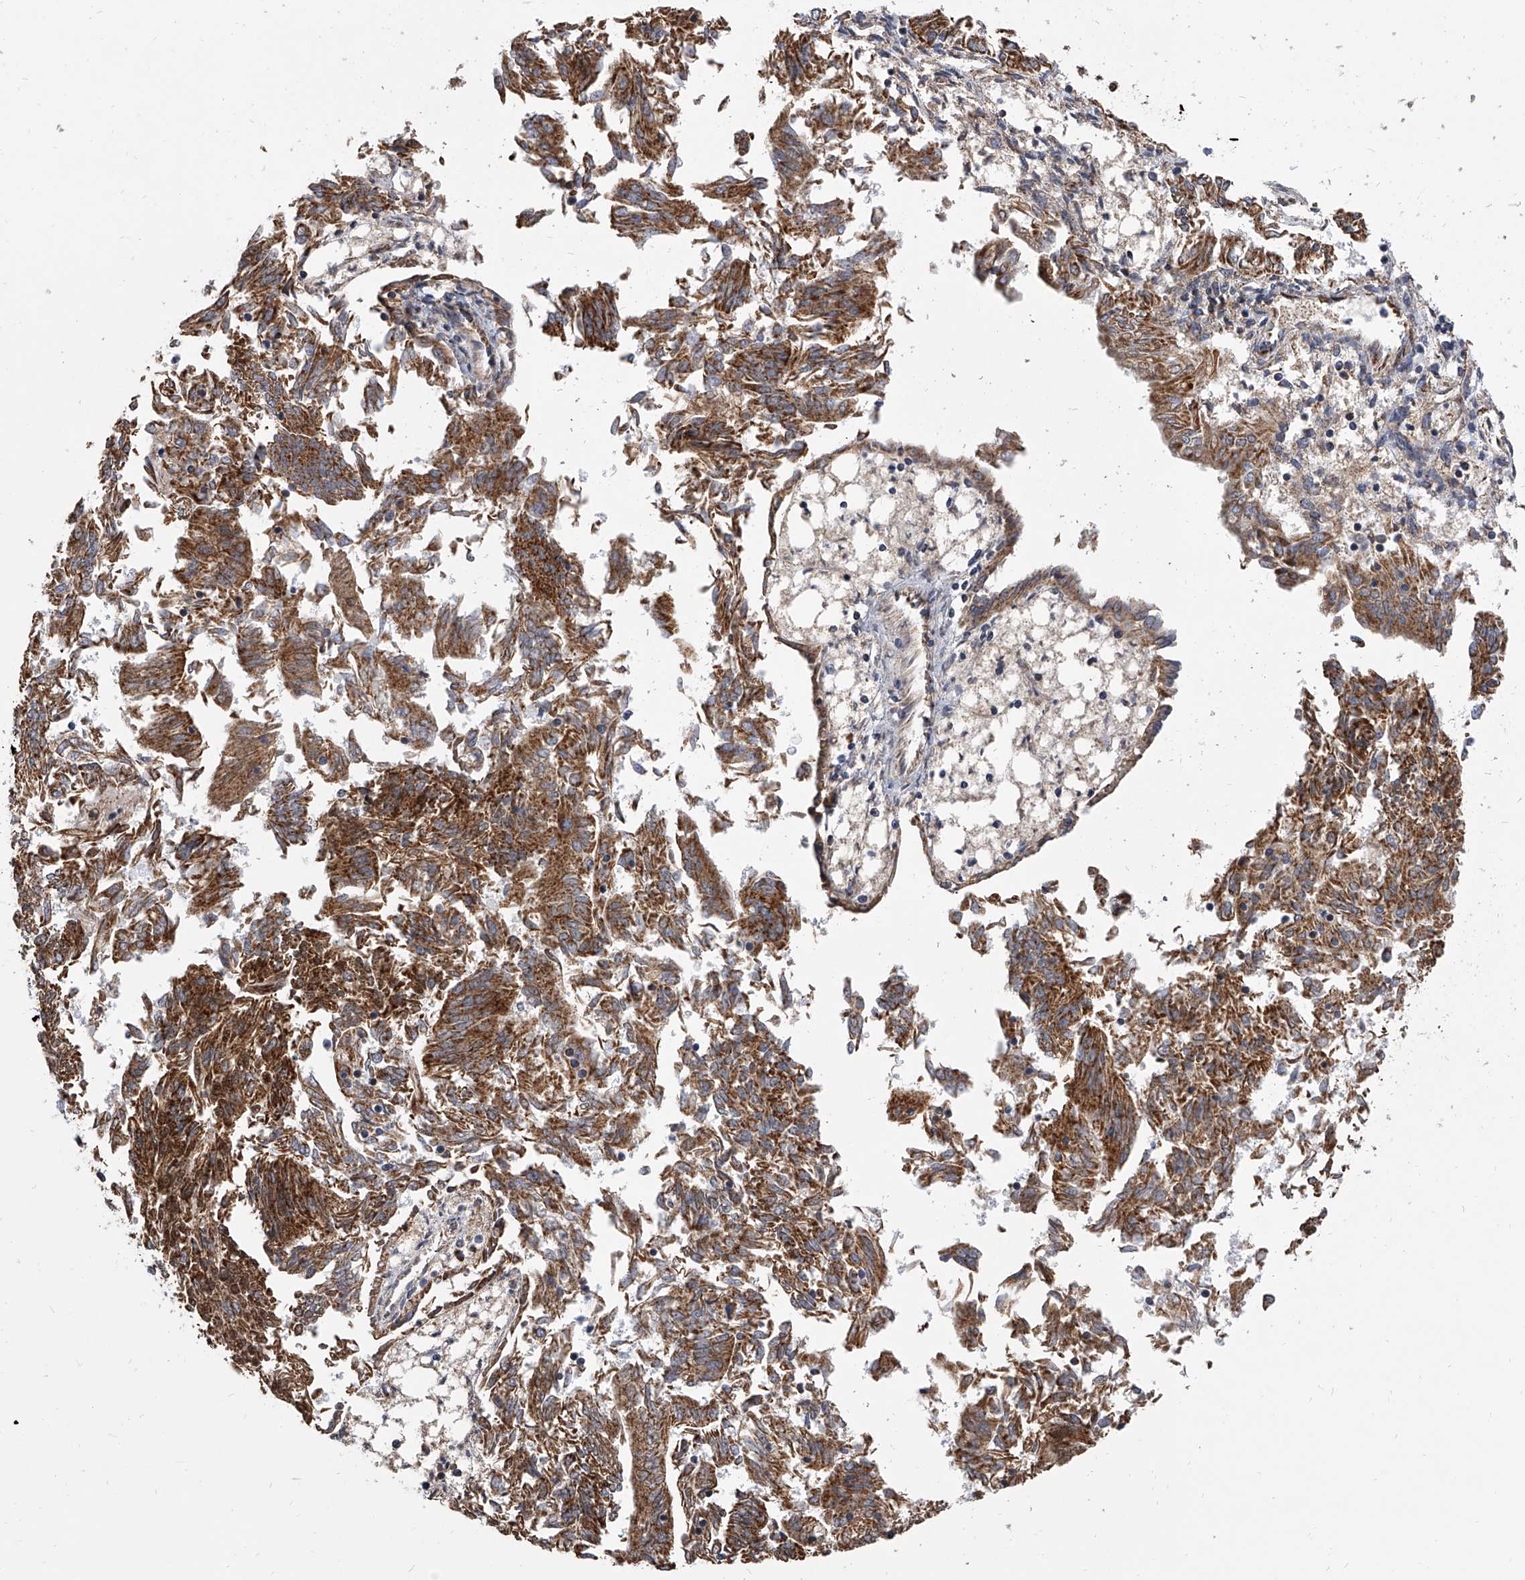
{"staining": {"intensity": "strong", "quantity": ">75%", "location": "cytoplasmic/membranous"}, "tissue": "endometrial cancer", "cell_type": "Tumor cells", "image_type": "cancer", "snomed": [{"axis": "morphology", "description": "Adenocarcinoma, NOS"}, {"axis": "topography", "description": "Endometrium"}], "caption": "Protein expression by IHC reveals strong cytoplasmic/membranous expression in approximately >75% of tumor cells in endometrial adenocarcinoma.", "gene": "MRPL28", "patient": {"sex": "female", "age": 58}}